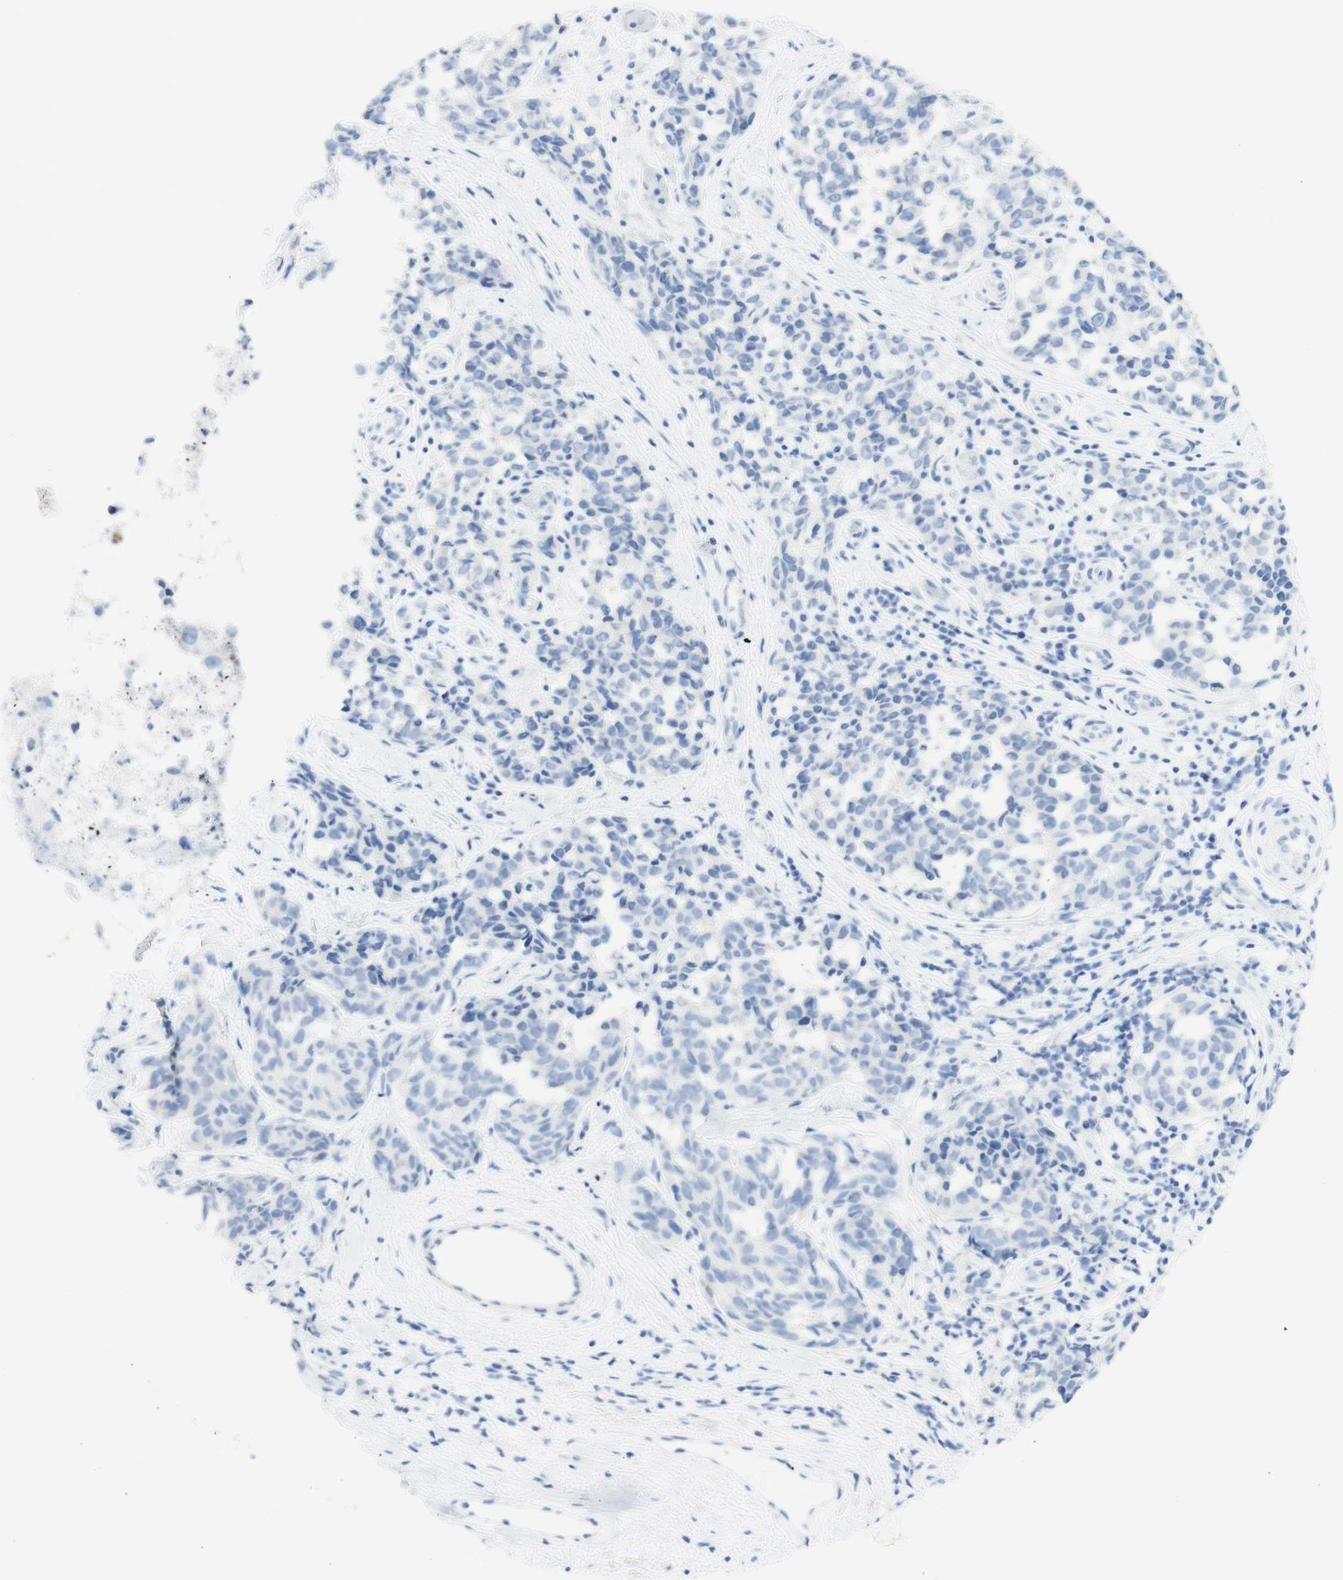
{"staining": {"intensity": "negative", "quantity": "none", "location": "none"}, "tissue": "melanoma", "cell_type": "Tumor cells", "image_type": "cancer", "snomed": [{"axis": "morphology", "description": "Malignant melanoma, NOS"}, {"axis": "topography", "description": "Skin"}], "caption": "Malignant melanoma was stained to show a protein in brown. There is no significant expression in tumor cells.", "gene": "TPO", "patient": {"sex": "female", "age": 64}}